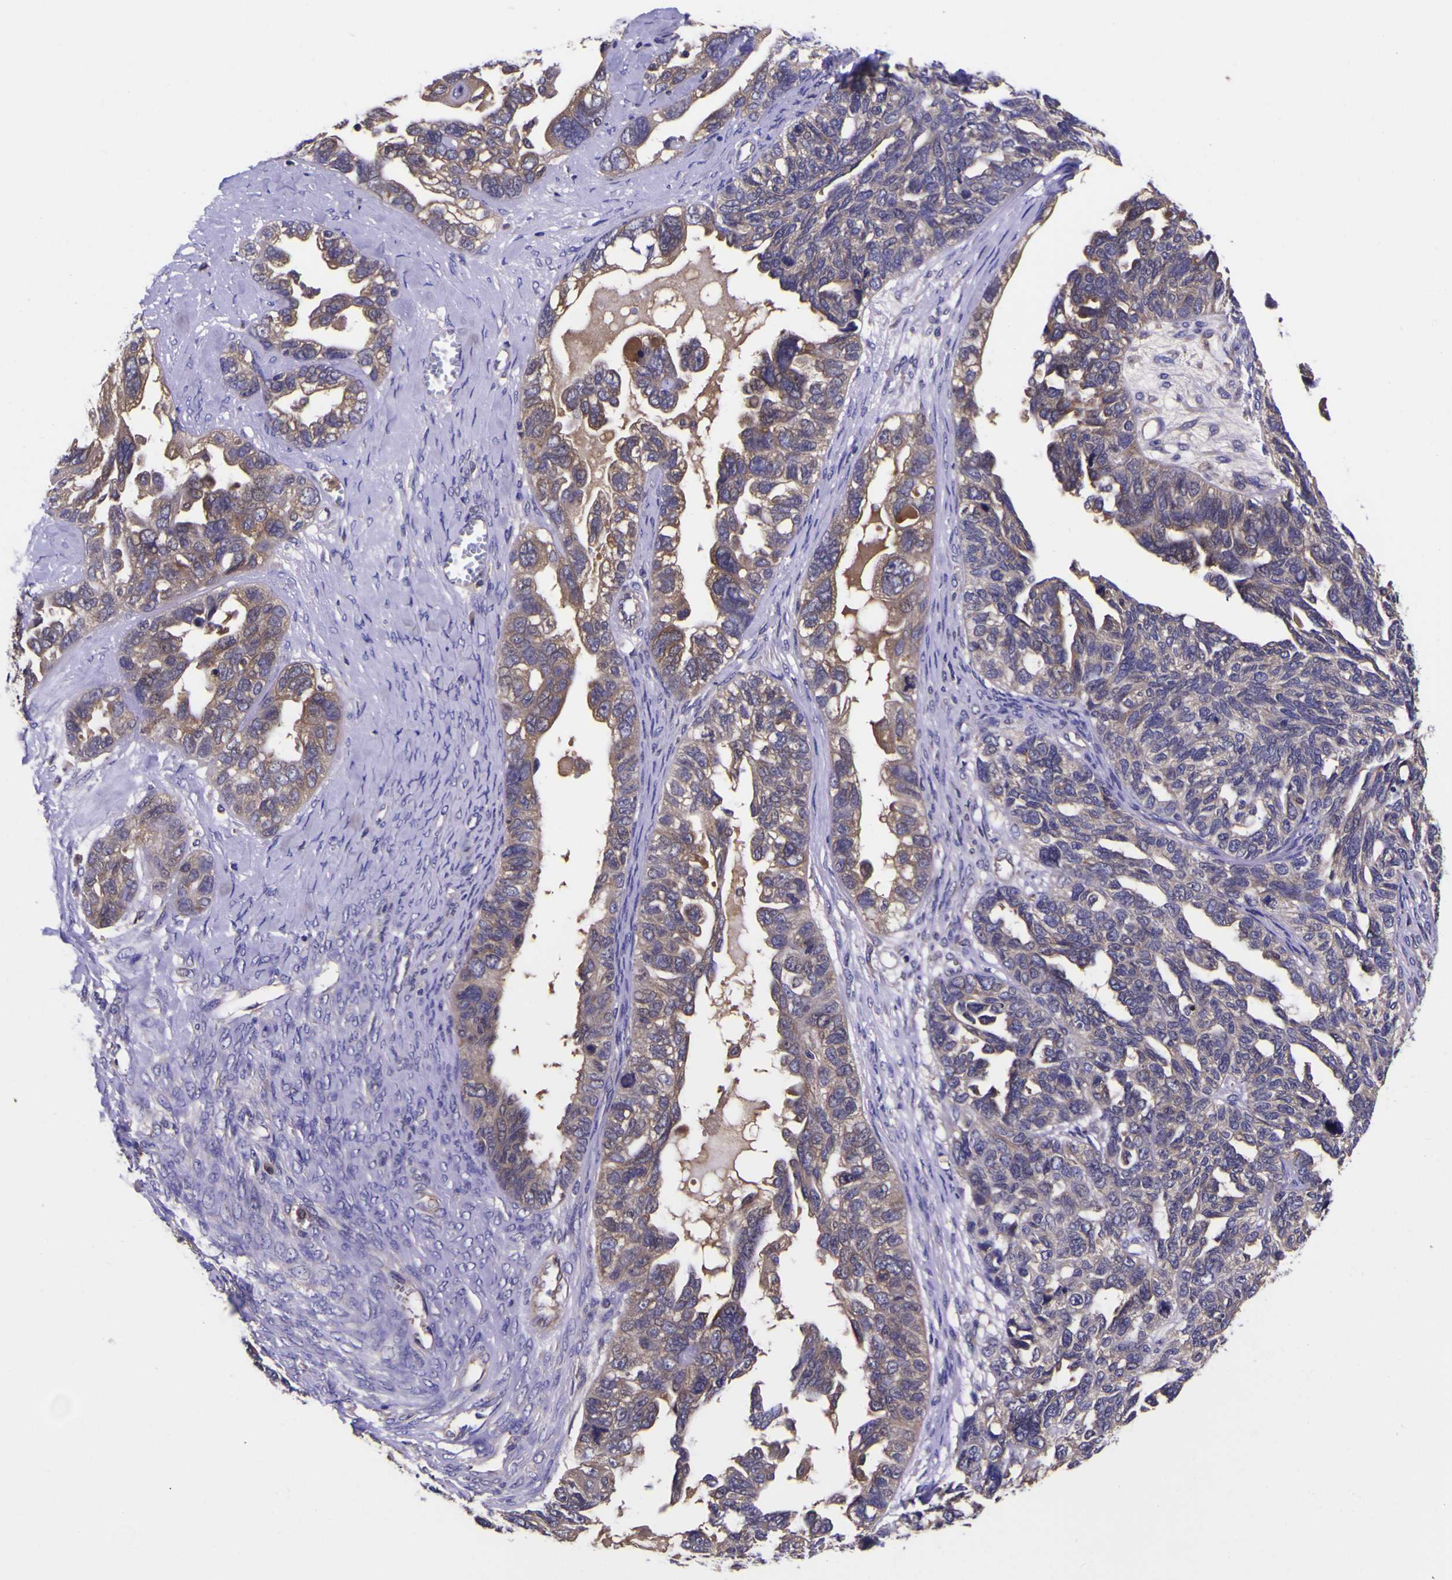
{"staining": {"intensity": "negative", "quantity": "none", "location": "none"}, "tissue": "ovarian cancer", "cell_type": "Tumor cells", "image_type": "cancer", "snomed": [{"axis": "morphology", "description": "Cystadenocarcinoma, serous, NOS"}, {"axis": "topography", "description": "Ovary"}], "caption": "Immunohistochemical staining of human ovarian cancer reveals no significant positivity in tumor cells.", "gene": "MAPK14", "patient": {"sex": "female", "age": 79}}